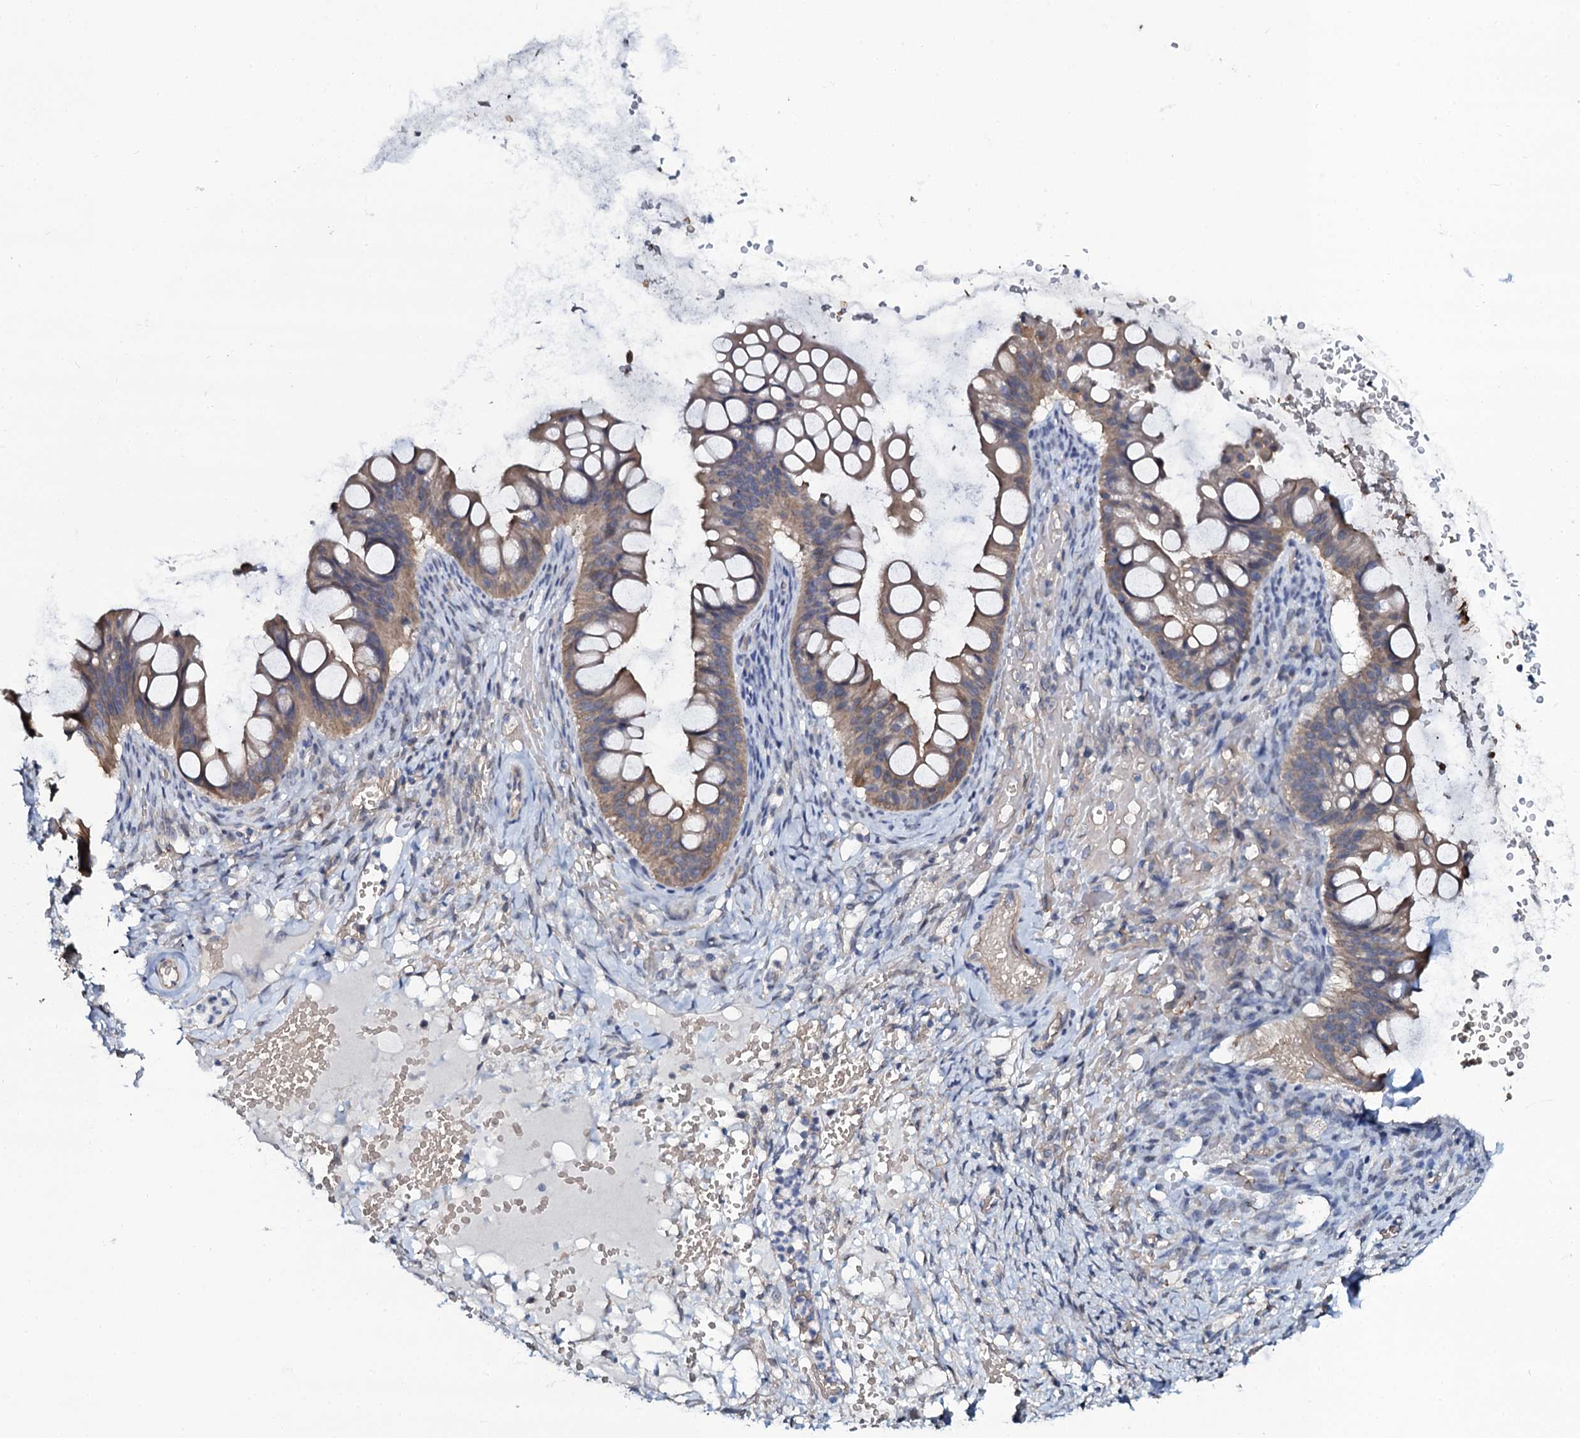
{"staining": {"intensity": "weak", "quantity": ">75%", "location": "cytoplasmic/membranous"}, "tissue": "ovarian cancer", "cell_type": "Tumor cells", "image_type": "cancer", "snomed": [{"axis": "morphology", "description": "Cystadenocarcinoma, mucinous, NOS"}, {"axis": "topography", "description": "Ovary"}], "caption": "Weak cytoplasmic/membranous staining is identified in about >75% of tumor cells in mucinous cystadenocarcinoma (ovarian).", "gene": "C10orf88", "patient": {"sex": "female", "age": 73}}